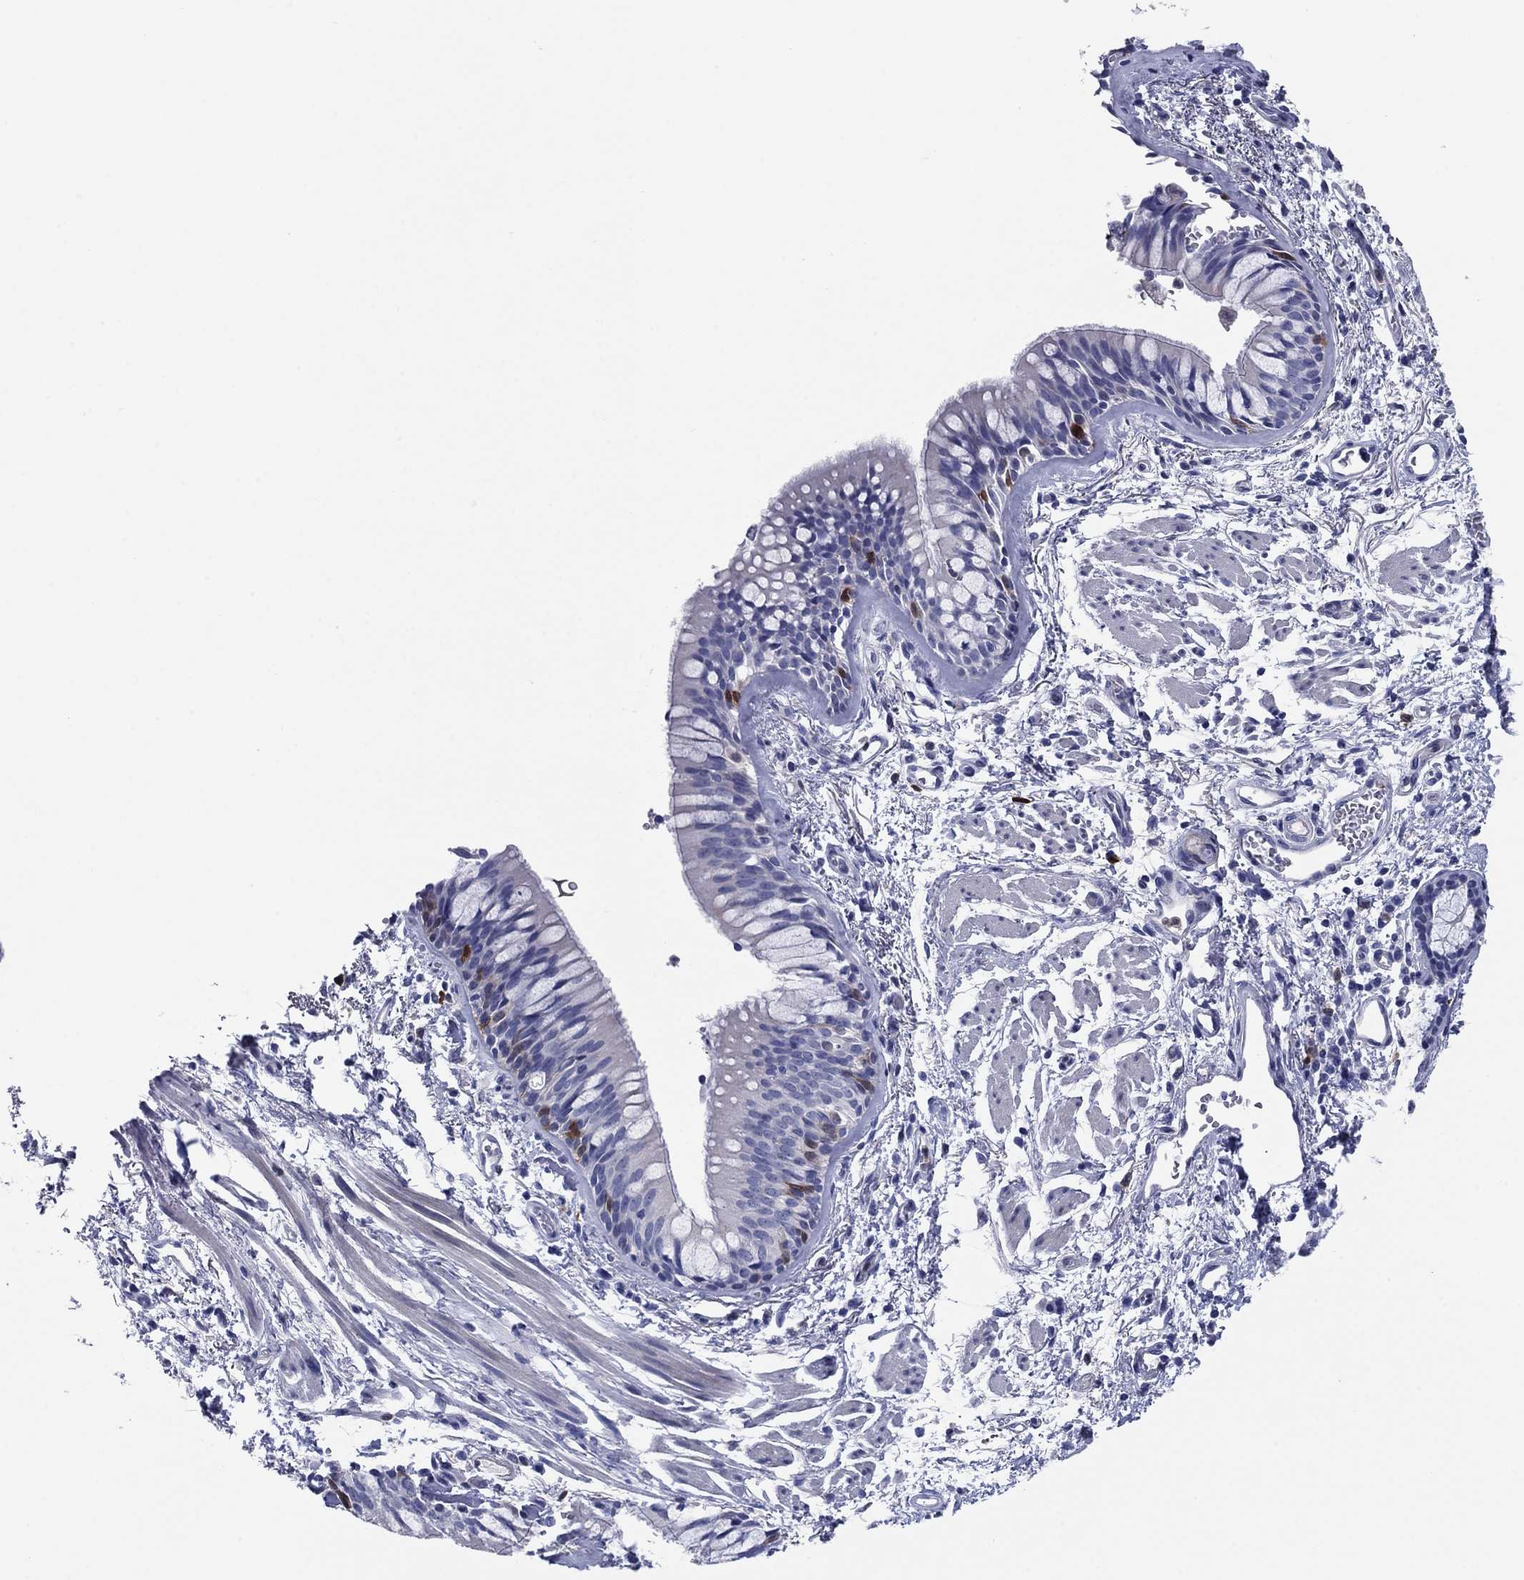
{"staining": {"intensity": "negative", "quantity": "none", "location": "none"}, "tissue": "bronchus", "cell_type": "Respiratory epithelial cells", "image_type": "normal", "snomed": [{"axis": "morphology", "description": "Normal tissue, NOS"}, {"axis": "topography", "description": "Bronchus"}, {"axis": "topography", "description": "Lung"}], "caption": "Immunohistochemical staining of normal human bronchus reveals no significant staining in respiratory epithelial cells. (Brightfield microscopy of DAB (3,3'-diaminobenzidine) immunohistochemistry (IHC) at high magnification).", "gene": "STMN1", "patient": {"sex": "female", "age": 57}}